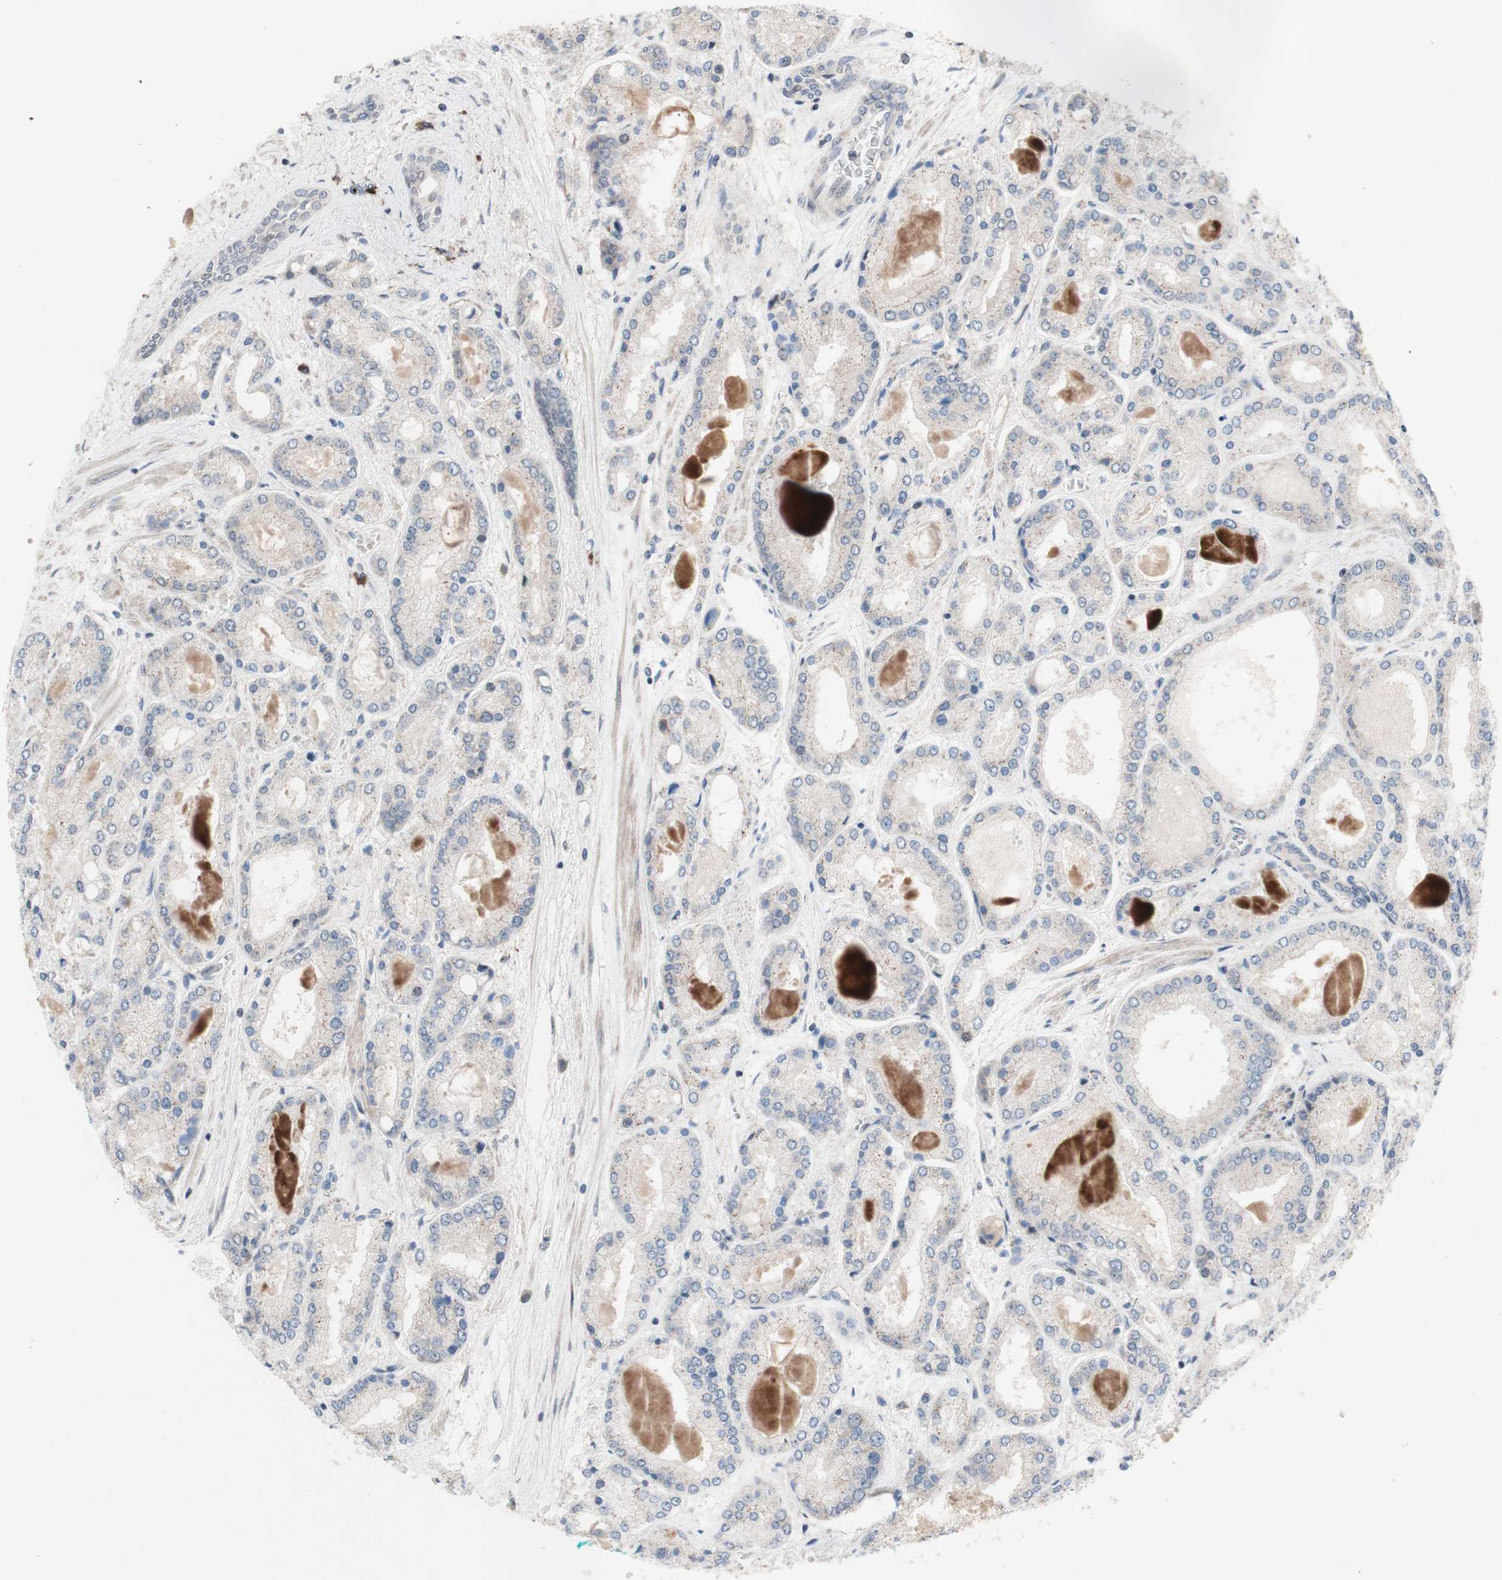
{"staining": {"intensity": "negative", "quantity": "none", "location": "none"}, "tissue": "prostate cancer", "cell_type": "Tumor cells", "image_type": "cancer", "snomed": [{"axis": "morphology", "description": "Adenocarcinoma, High grade"}, {"axis": "topography", "description": "Prostate"}], "caption": "Immunohistochemistry (IHC) of prostate cancer (adenocarcinoma (high-grade)) reveals no expression in tumor cells.", "gene": "PHTF2", "patient": {"sex": "male", "age": 59}}